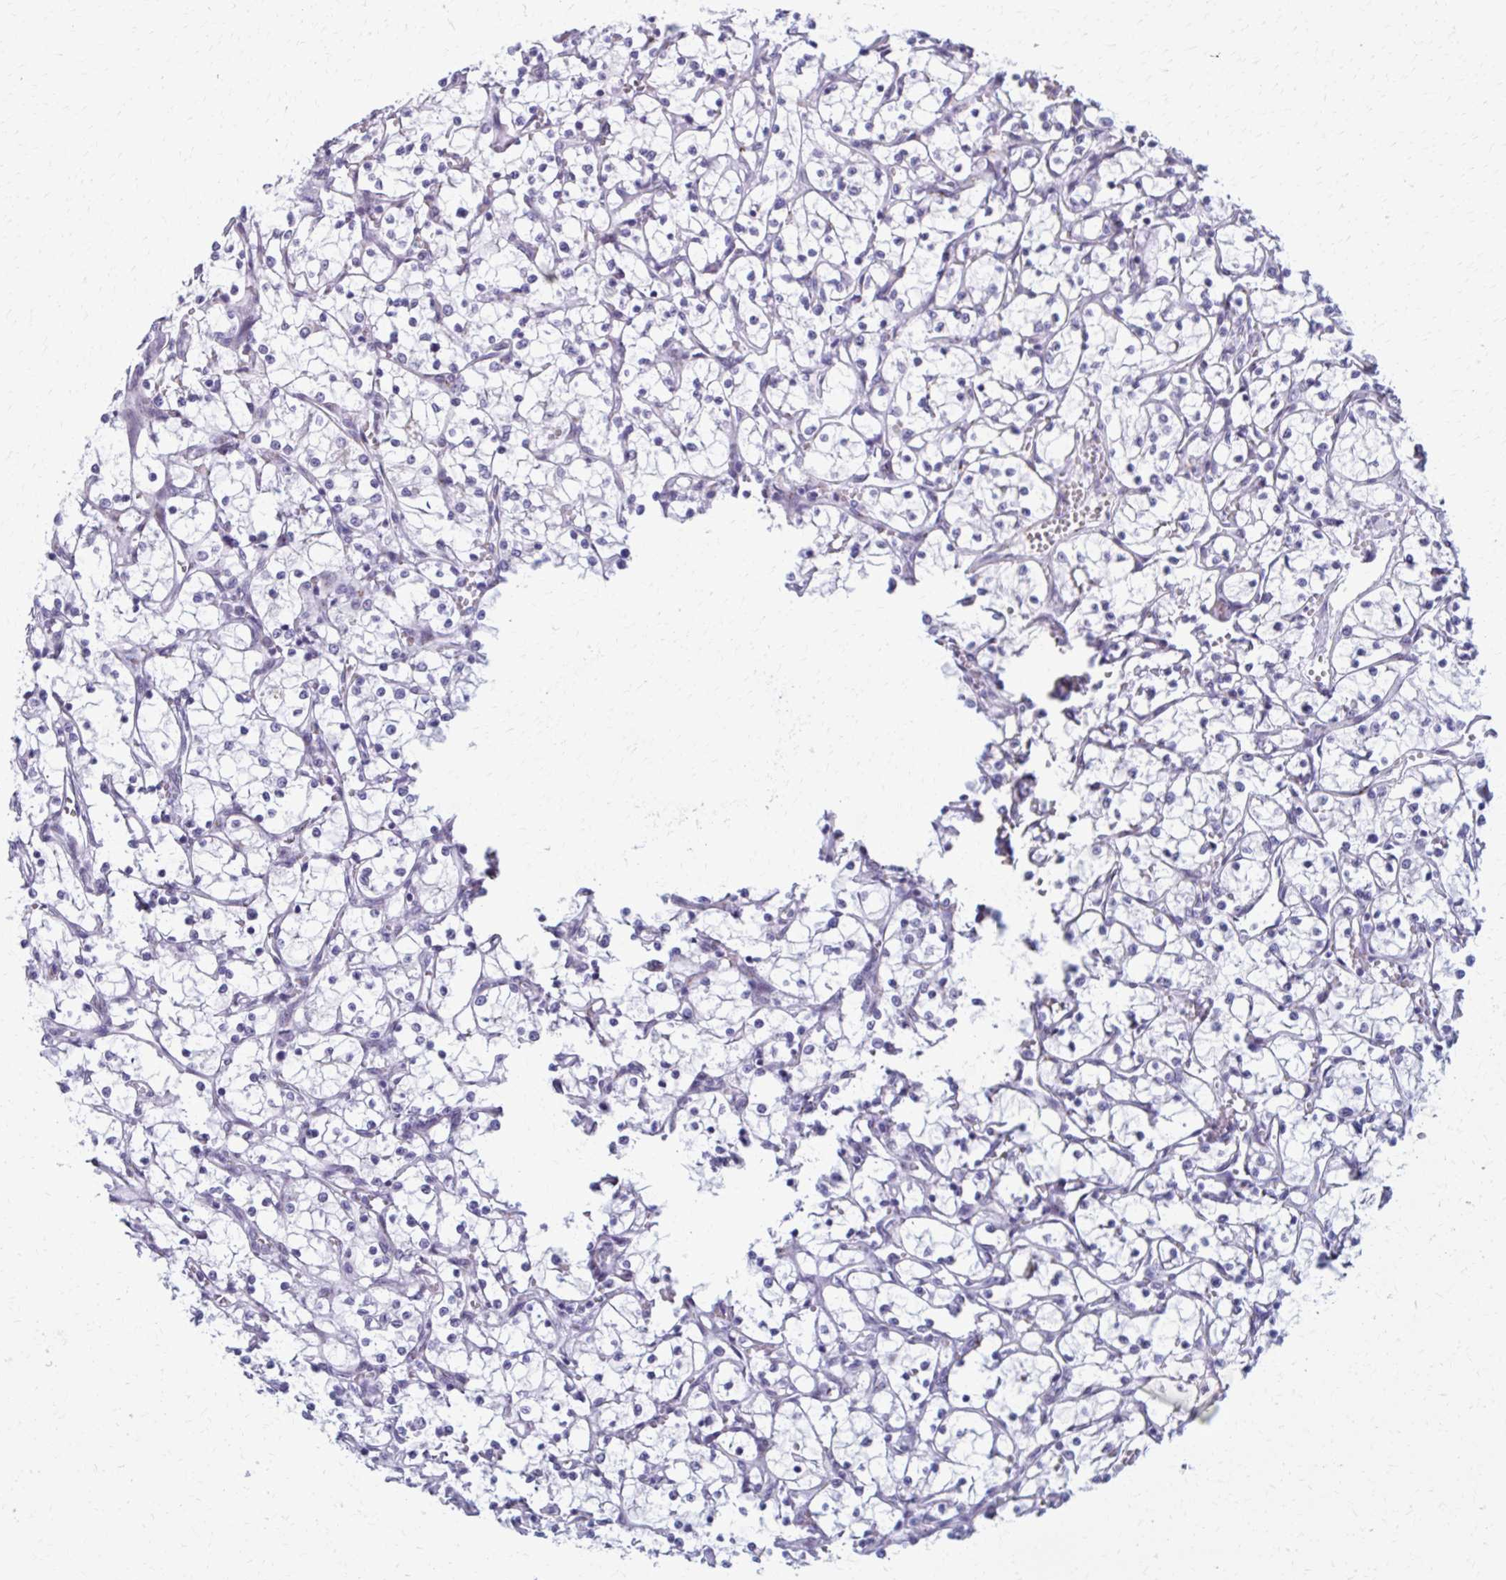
{"staining": {"intensity": "negative", "quantity": "none", "location": "none"}, "tissue": "renal cancer", "cell_type": "Tumor cells", "image_type": "cancer", "snomed": [{"axis": "morphology", "description": "Adenocarcinoma, NOS"}, {"axis": "topography", "description": "Kidney"}], "caption": "The image displays no significant staining in tumor cells of renal adenocarcinoma.", "gene": "ZNF682", "patient": {"sex": "female", "age": 69}}